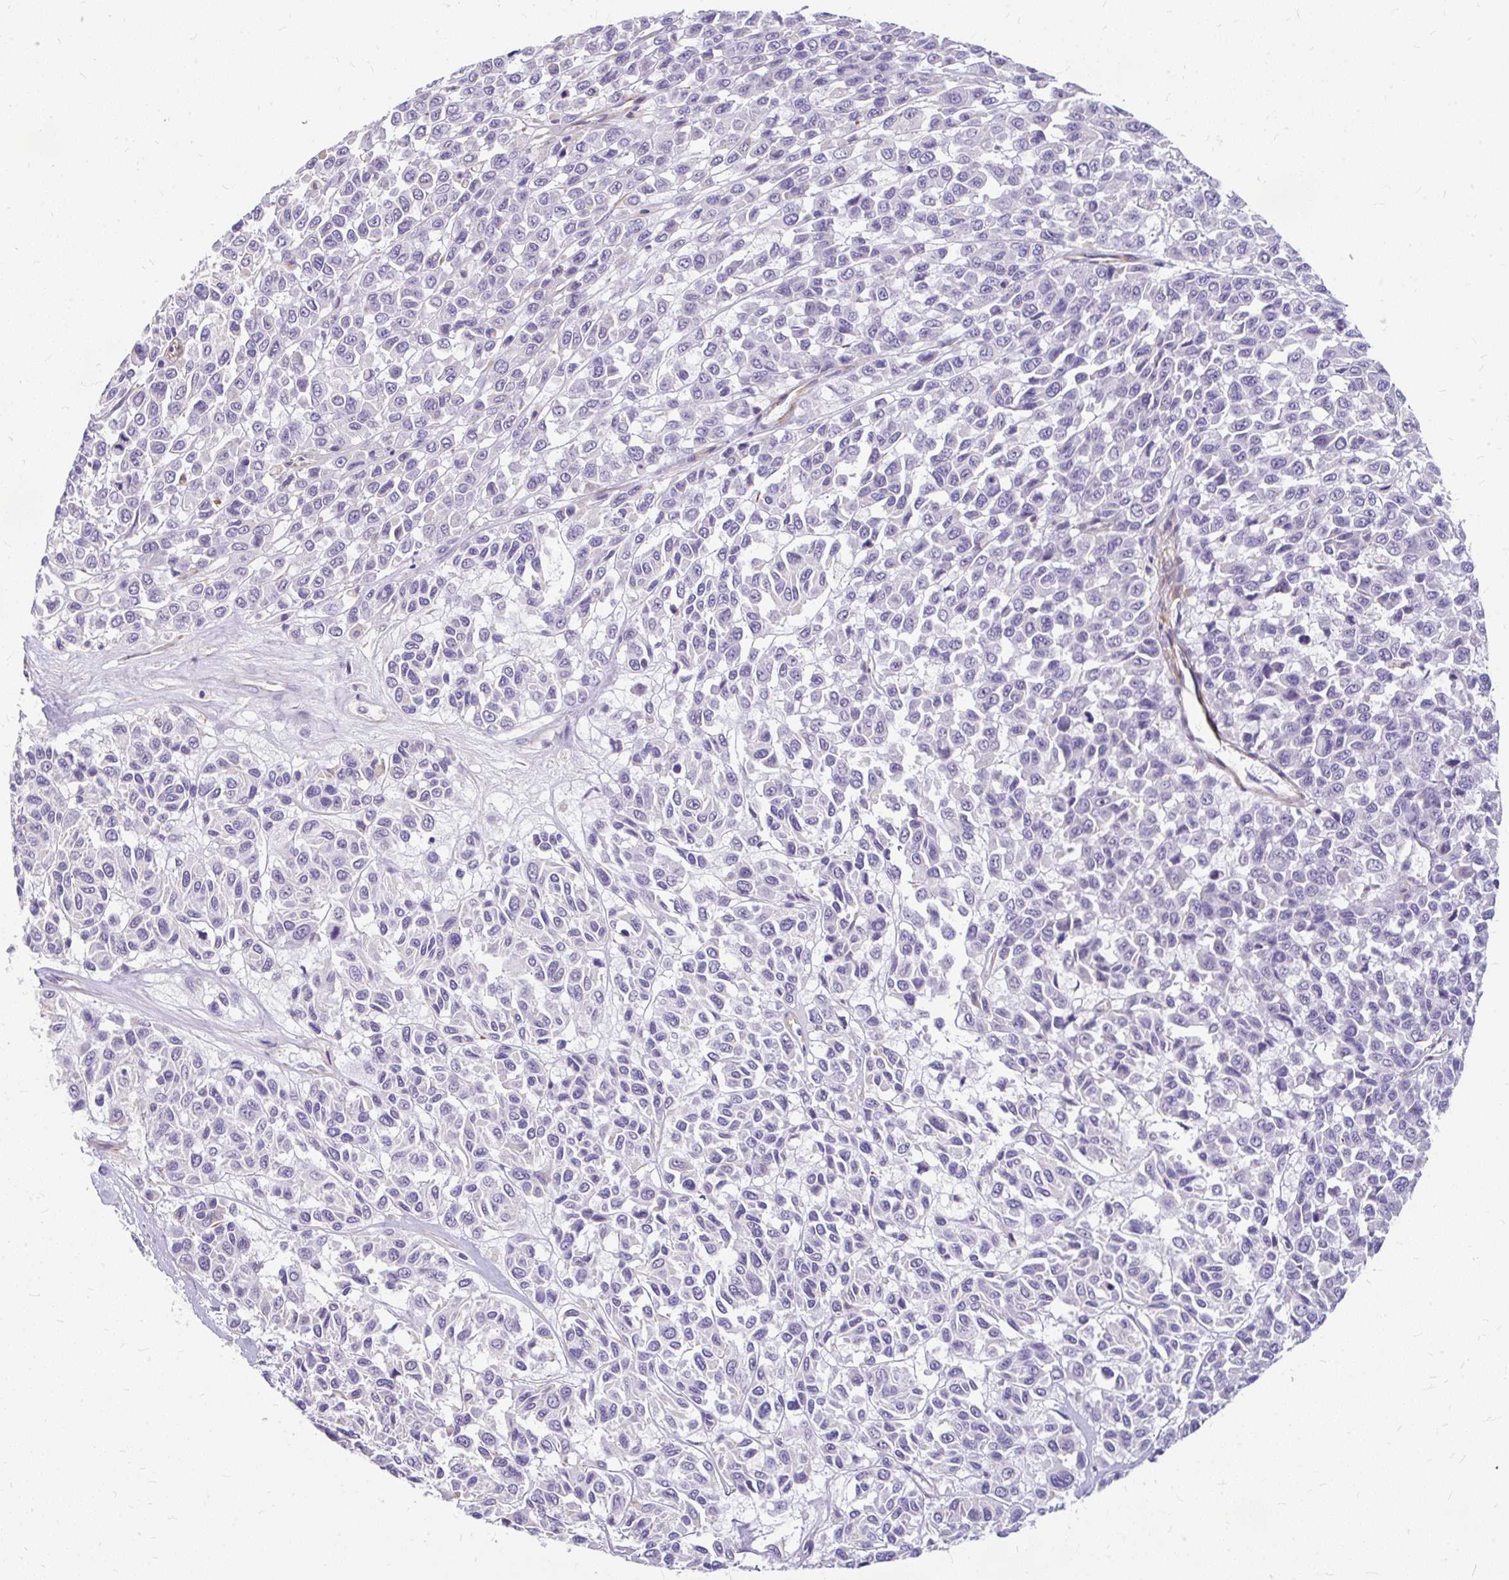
{"staining": {"intensity": "negative", "quantity": "none", "location": "none"}, "tissue": "melanoma", "cell_type": "Tumor cells", "image_type": "cancer", "snomed": [{"axis": "morphology", "description": "Malignant melanoma, NOS"}, {"axis": "topography", "description": "Skin"}], "caption": "Protein analysis of melanoma exhibits no significant expression in tumor cells.", "gene": "FAM83C", "patient": {"sex": "female", "age": 66}}